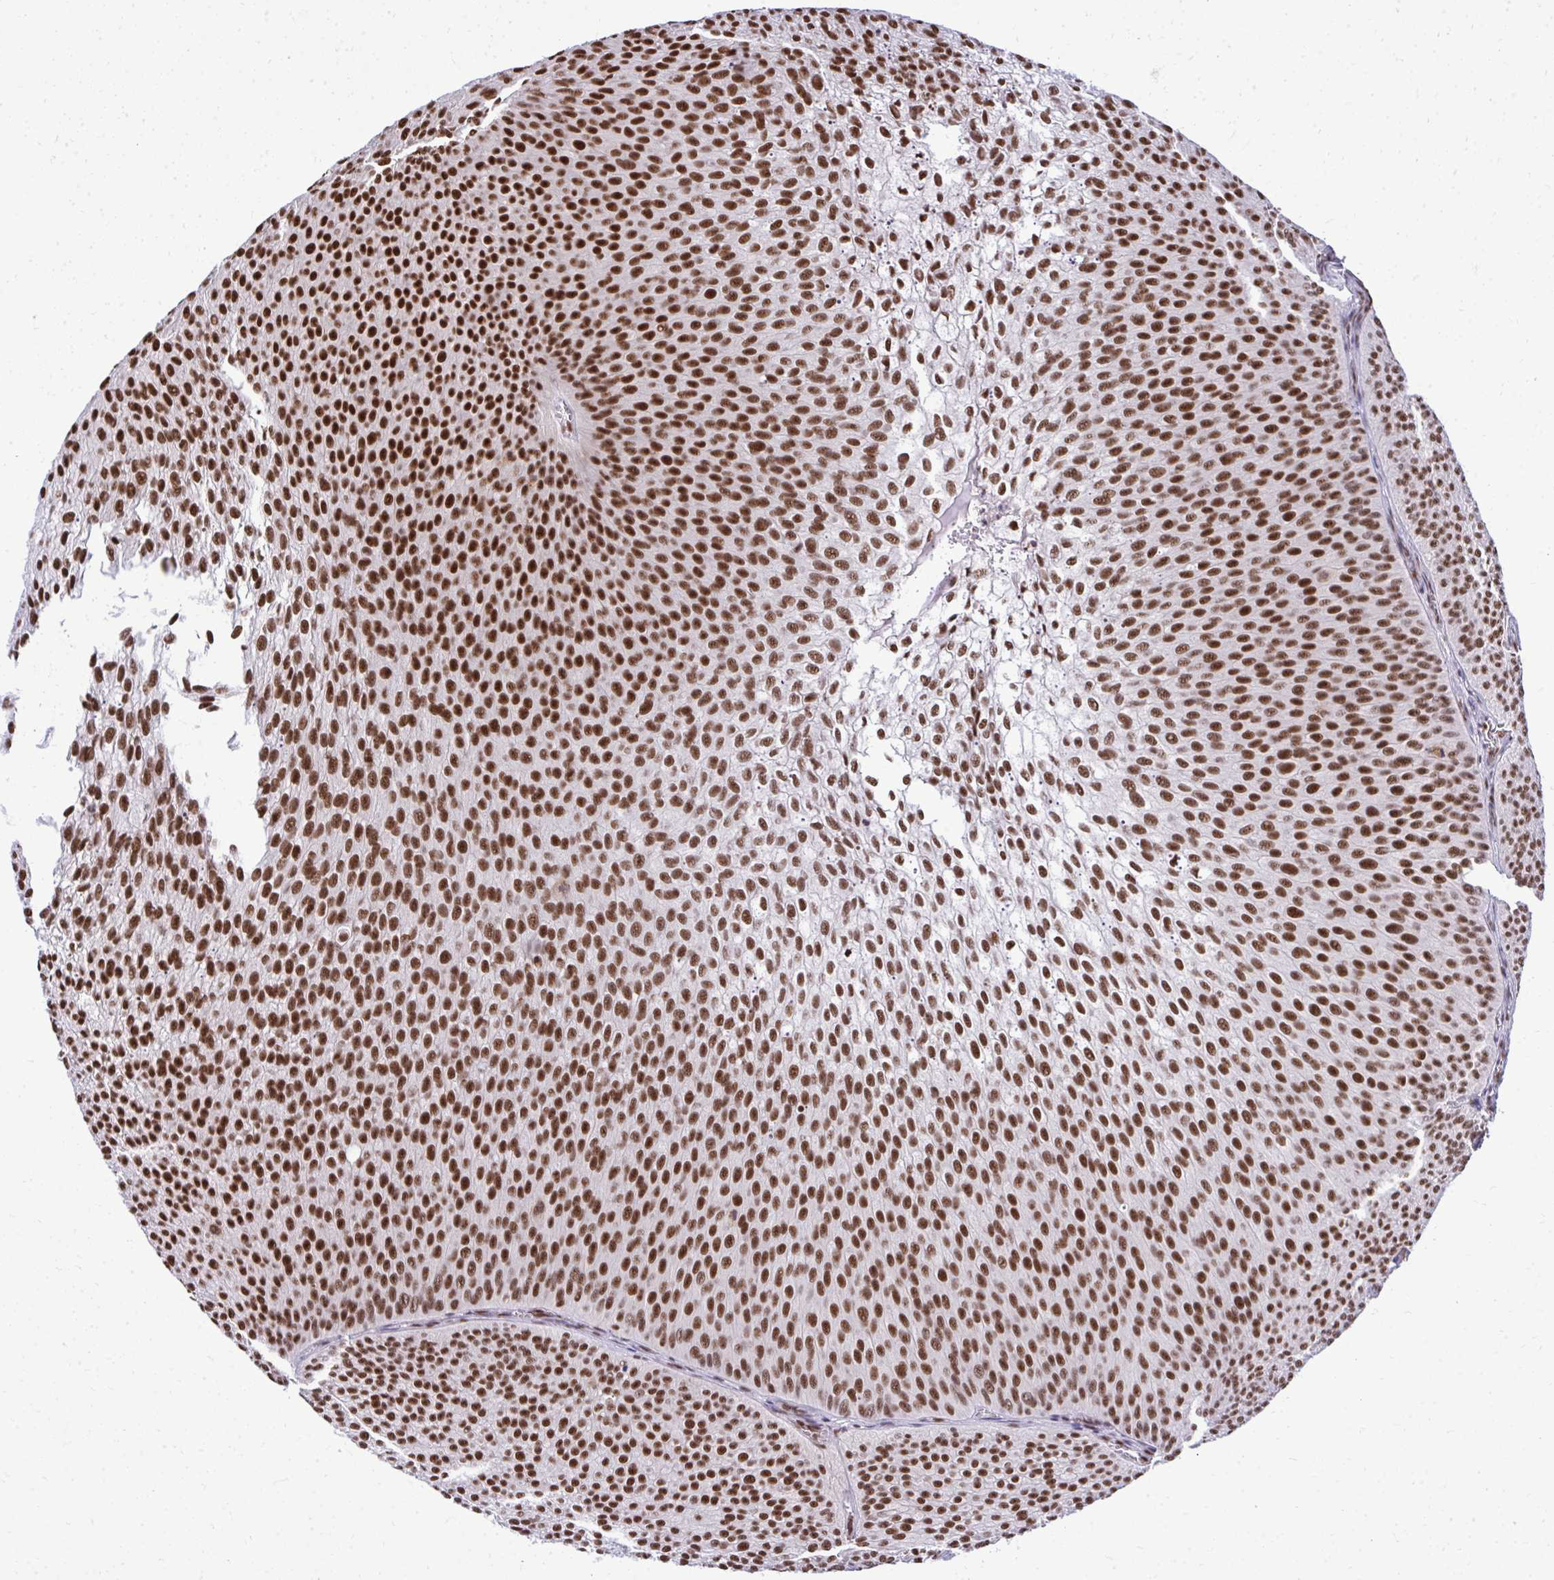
{"staining": {"intensity": "strong", "quantity": ">75%", "location": "nuclear"}, "tissue": "urothelial cancer", "cell_type": "Tumor cells", "image_type": "cancer", "snomed": [{"axis": "morphology", "description": "Urothelial carcinoma, Low grade"}, {"axis": "topography", "description": "Urinary bladder"}], "caption": "Urothelial cancer tissue shows strong nuclear positivity in approximately >75% of tumor cells, visualized by immunohistochemistry.", "gene": "PRPF19", "patient": {"sex": "male", "age": 91}}